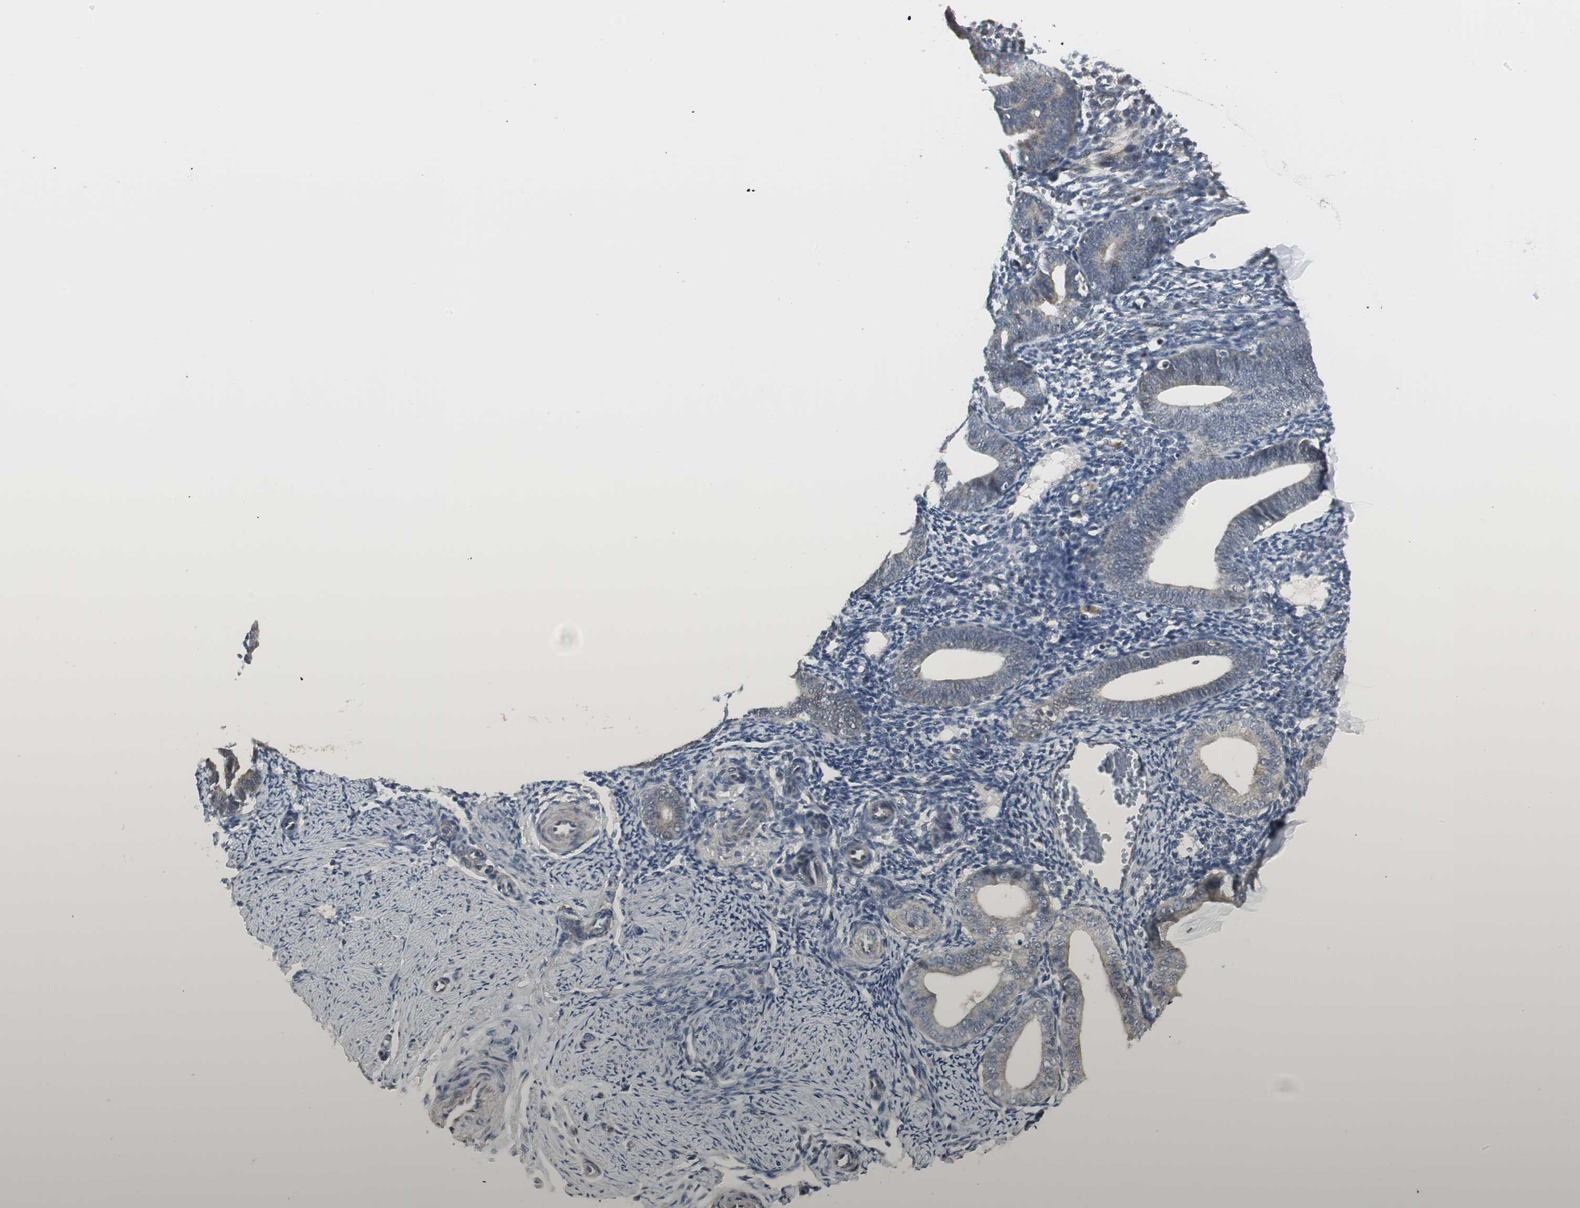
{"staining": {"intensity": "weak", "quantity": "<25%", "location": "cytoplasmic/membranous"}, "tissue": "endometrium", "cell_type": "Cells in endometrial stroma", "image_type": "normal", "snomed": [{"axis": "morphology", "description": "Normal tissue, NOS"}, {"axis": "topography", "description": "Endometrium"}], "caption": "Protein analysis of unremarkable endometrium demonstrates no significant expression in cells in endometrial stroma.", "gene": "SCYL3", "patient": {"sex": "female", "age": 61}}